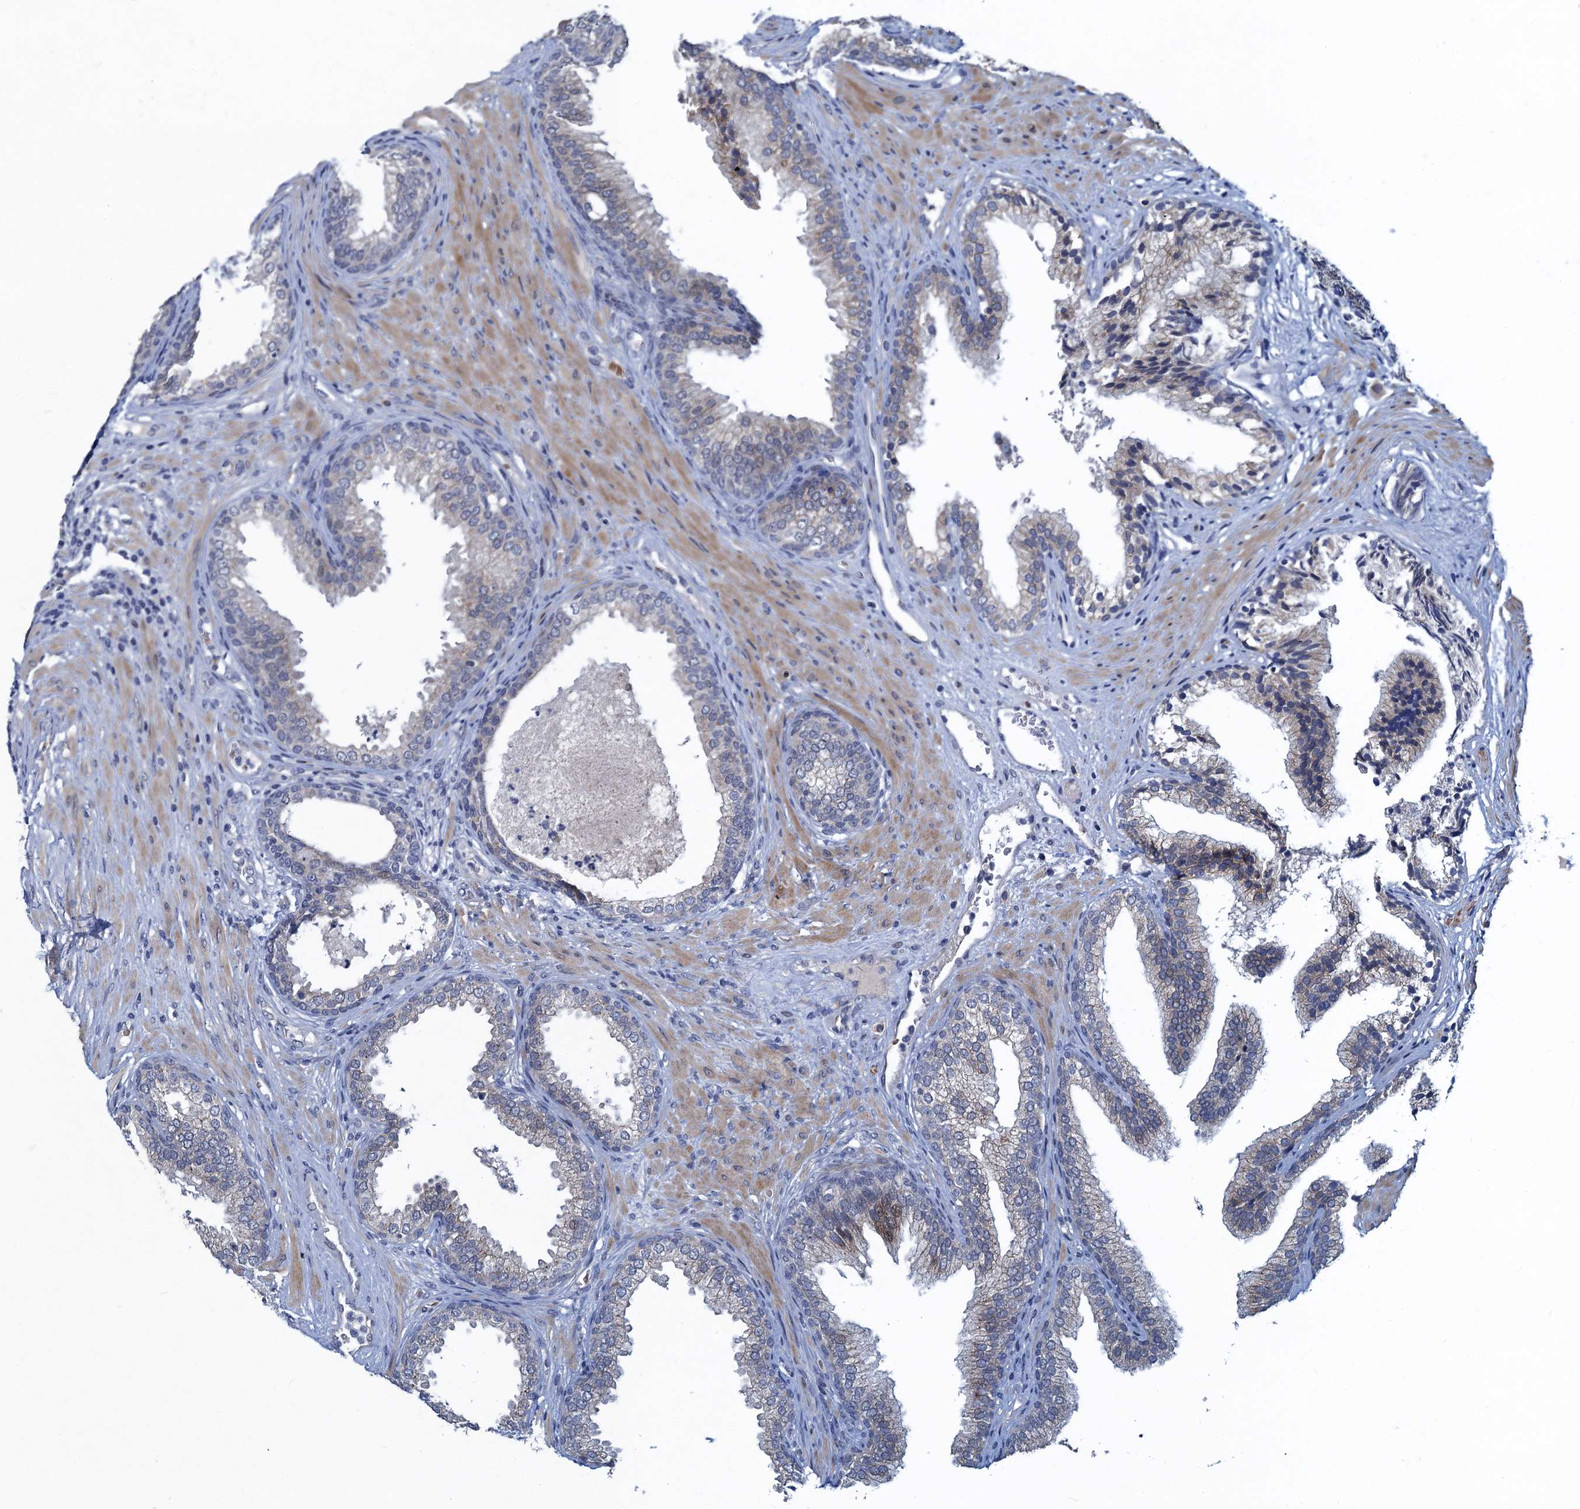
{"staining": {"intensity": "weak", "quantity": "<25%", "location": "cytoplasmic/membranous"}, "tissue": "prostate", "cell_type": "Glandular cells", "image_type": "normal", "snomed": [{"axis": "morphology", "description": "Normal tissue, NOS"}, {"axis": "topography", "description": "Prostate"}], "caption": "This histopathology image is of normal prostate stained with IHC to label a protein in brown with the nuclei are counter-stained blue. There is no staining in glandular cells. (Brightfield microscopy of DAB immunohistochemistry at high magnification).", "gene": "ATOSA", "patient": {"sex": "male", "age": 76}}